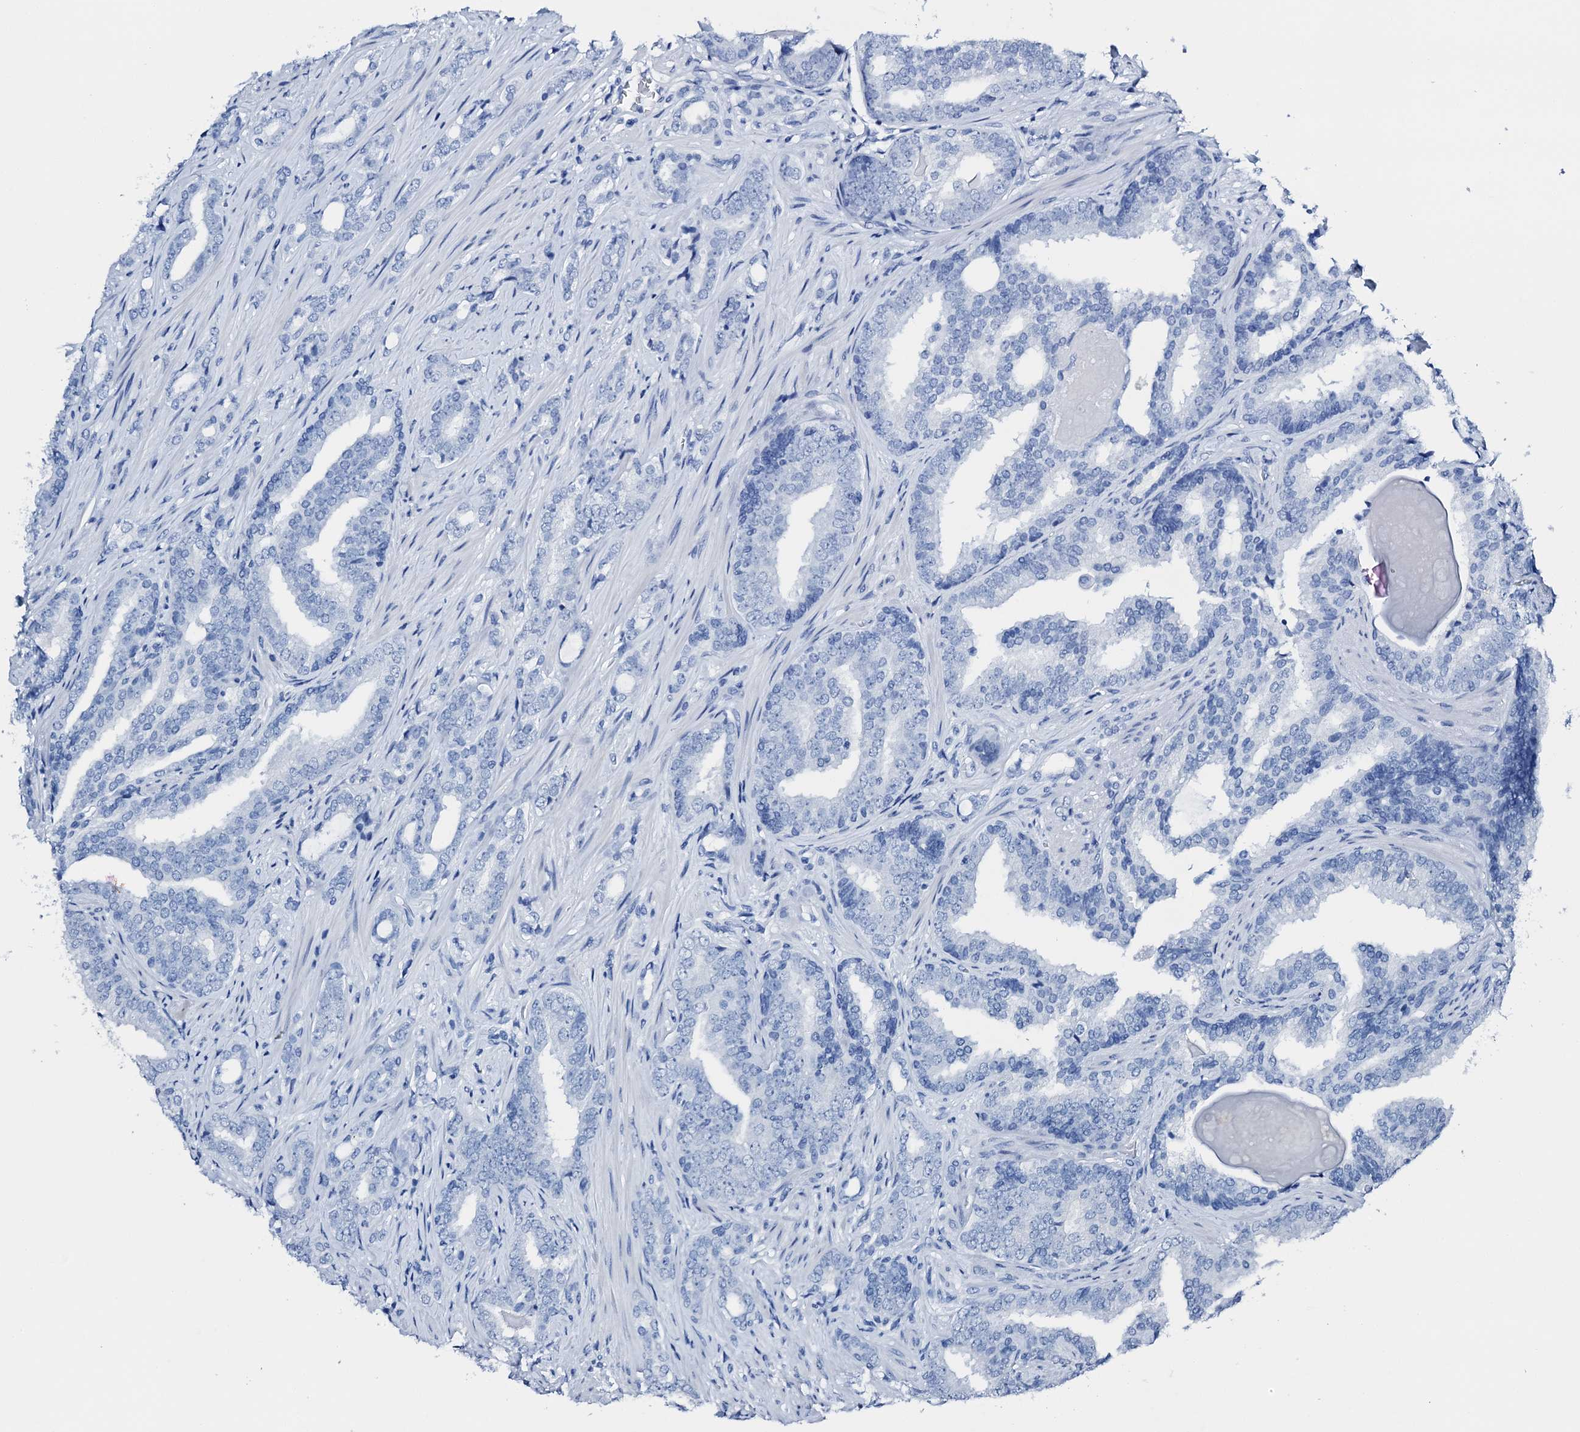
{"staining": {"intensity": "negative", "quantity": "none", "location": "none"}, "tissue": "prostate cancer", "cell_type": "Tumor cells", "image_type": "cancer", "snomed": [{"axis": "morphology", "description": "Adenocarcinoma, High grade"}, {"axis": "topography", "description": "Prostate"}], "caption": "The photomicrograph displays no staining of tumor cells in prostate cancer (high-grade adenocarcinoma).", "gene": "PTH", "patient": {"sex": "male", "age": 63}}